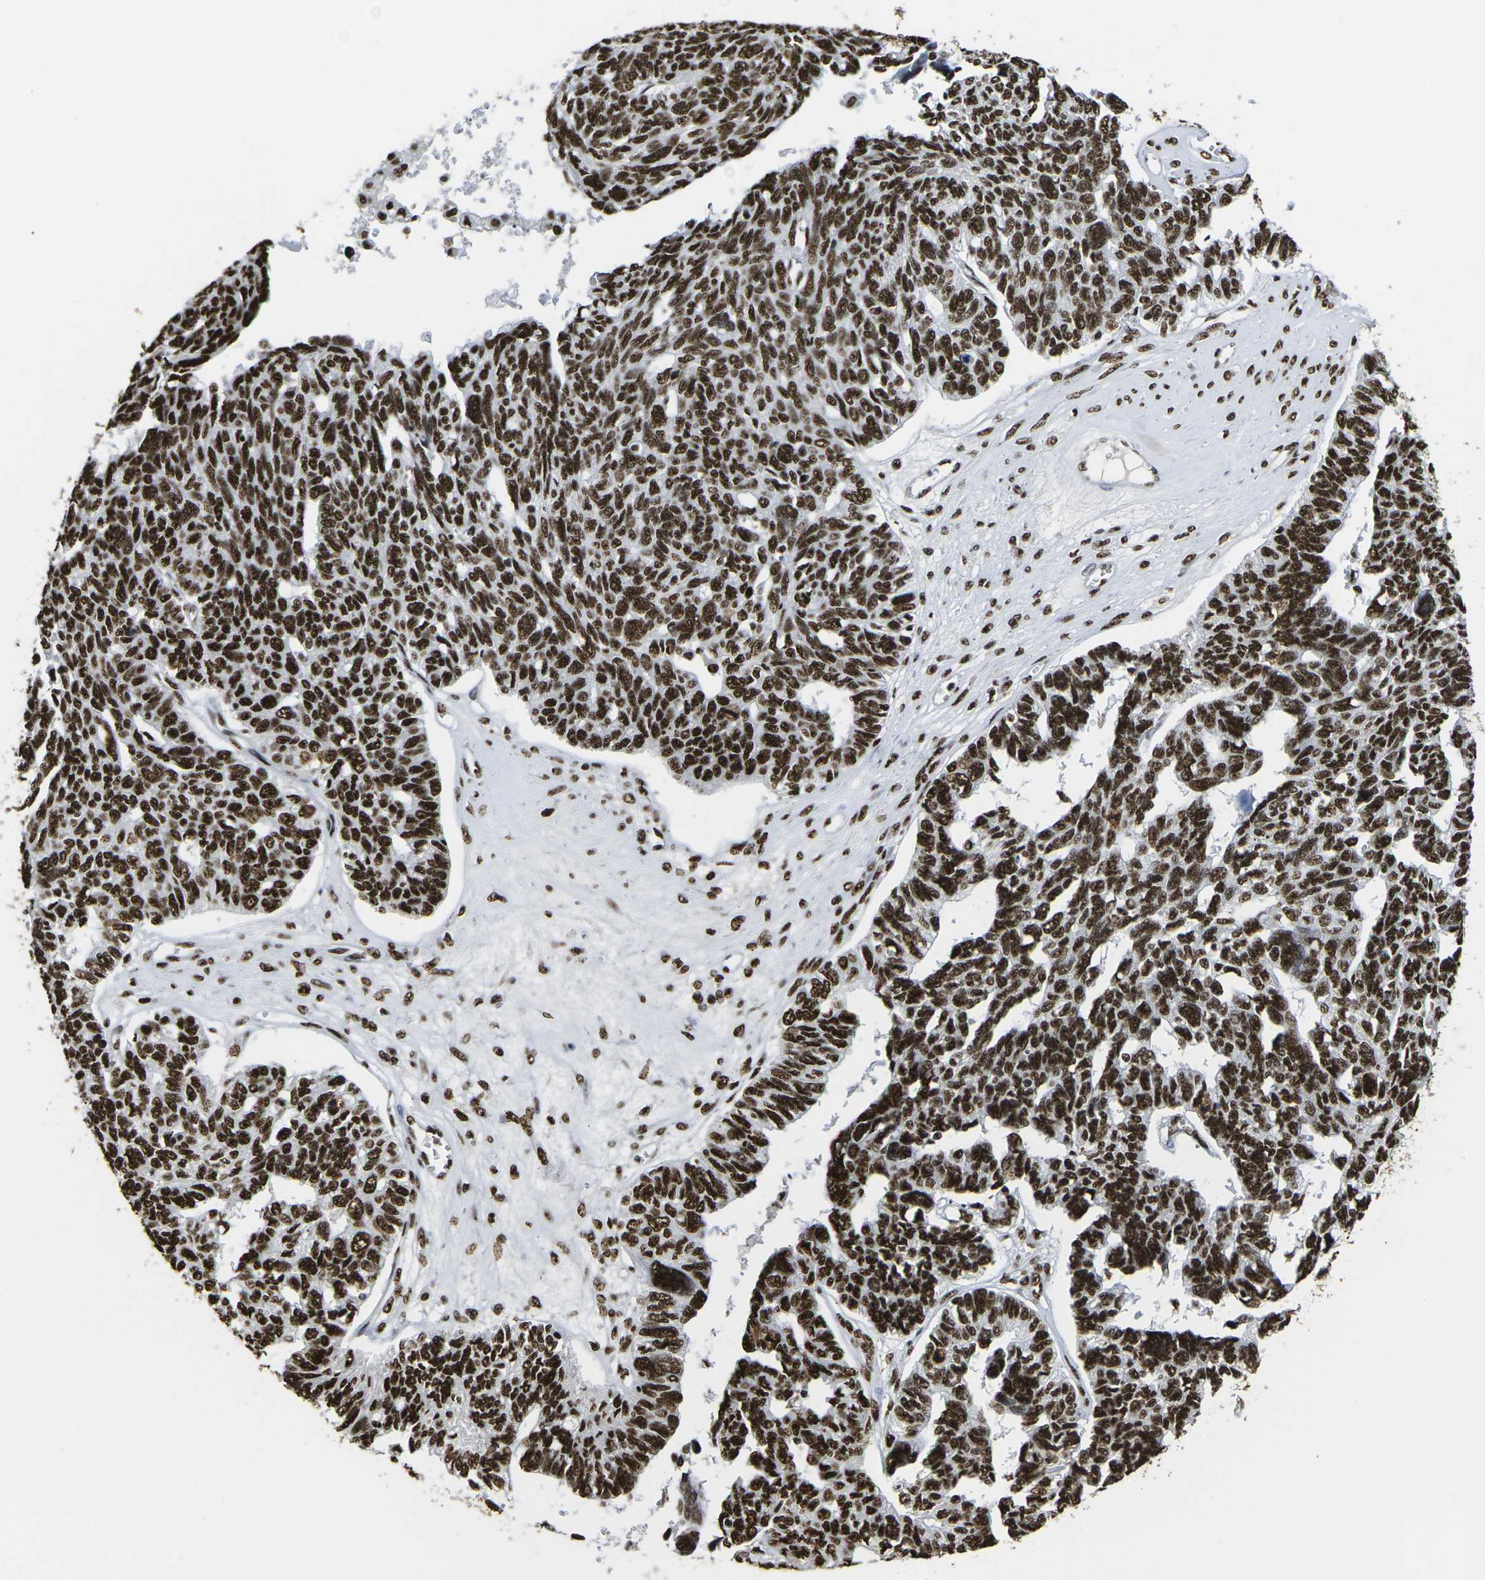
{"staining": {"intensity": "strong", "quantity": ">75%", "location": "nuclear"}, "tissue": "ovarian cancer", "cell_type": "Tumor cells", "image_type": "cancer", "snomed": [{"axis": "morphology", "description": "Cystadenocarcinoma, serous, NOS"}, {"axis": "topography", "description": "Ovary"}], "caption": "Protein expression analysis of human ovarian cancer reveals strong nuclear staining in about >75% of tumor cells. The staining is performed using DAB (3,3'-diaminobenzidine) brown chromogen to label protein expression. The nuclei are counter-stained blue using hematoxylin.", "gene": "SMARCC1", "patient": {"sex": "female", "age": 79}}